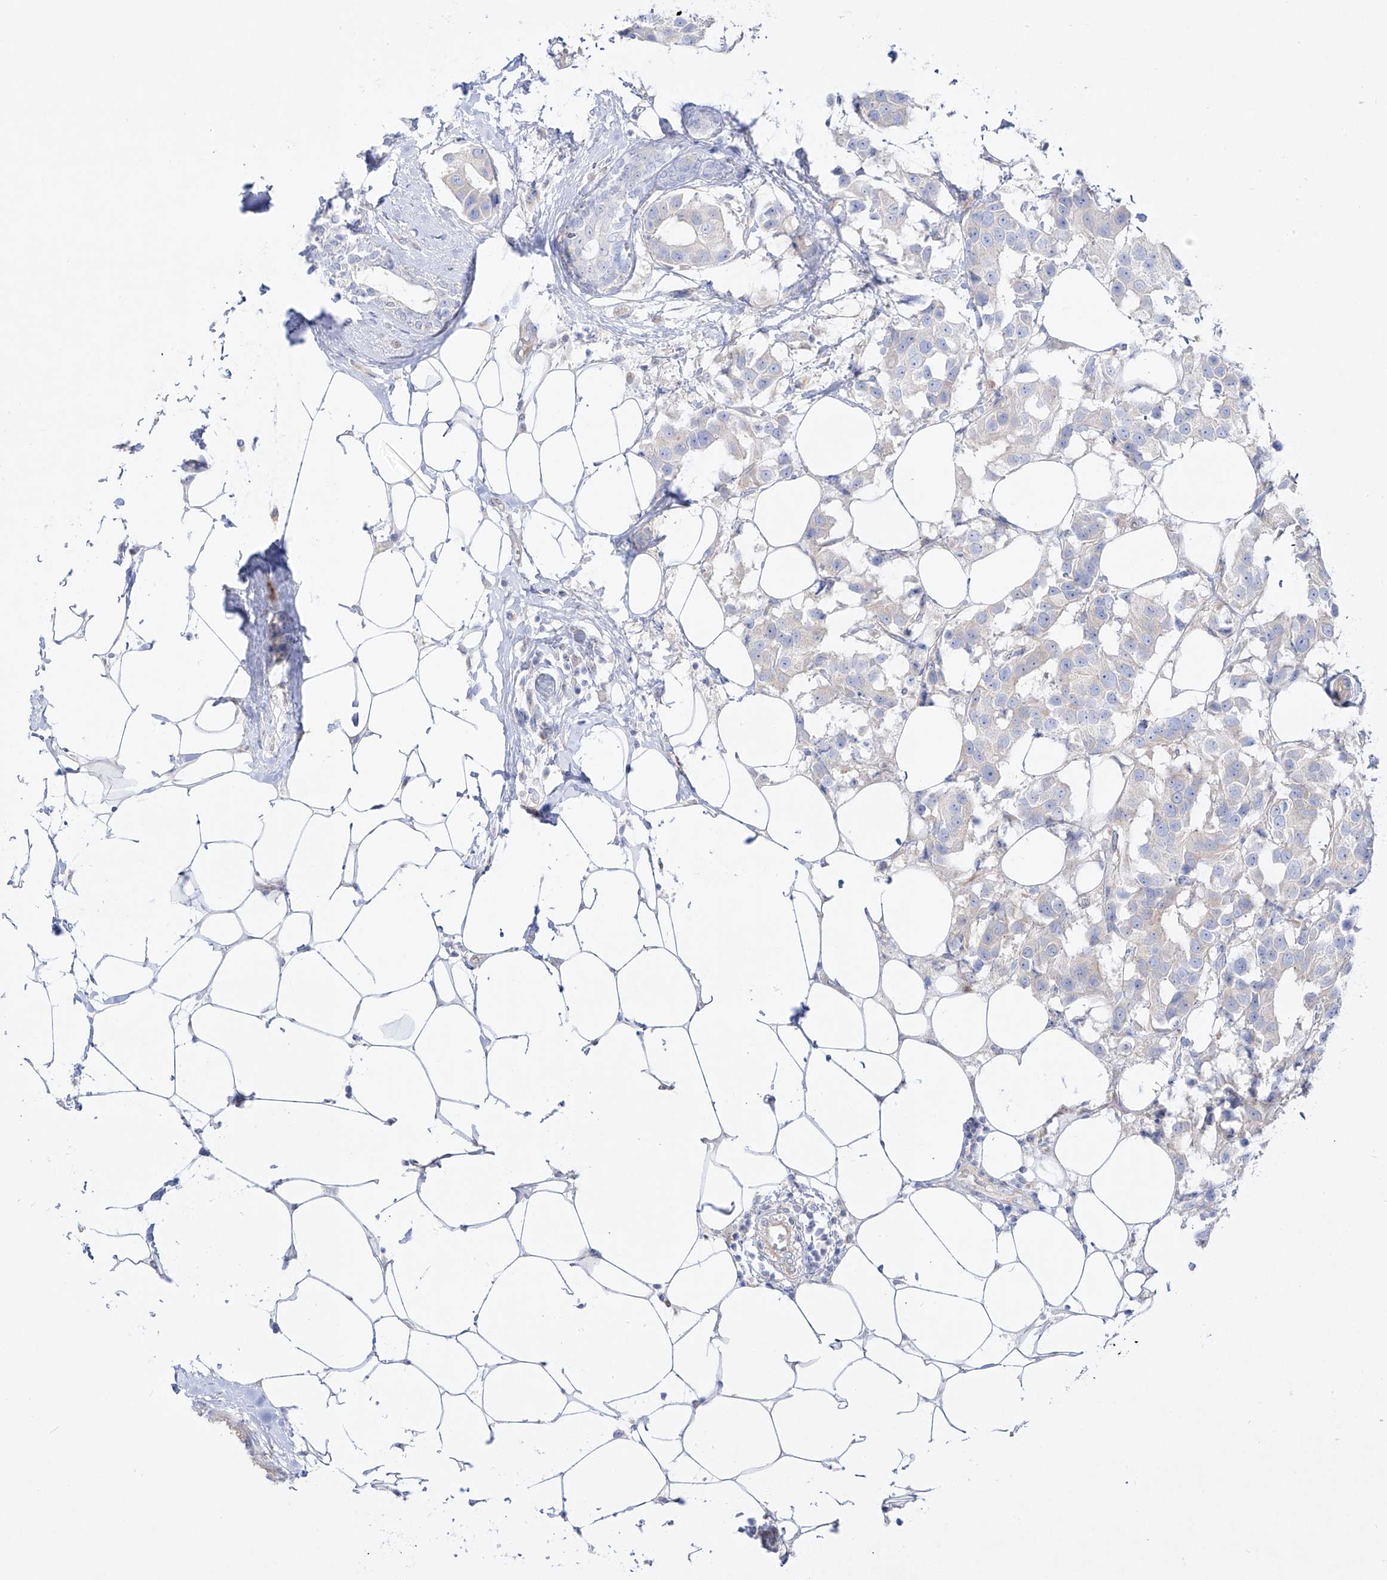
{"staining": {"intensity": "negative", "quantity": "none", "location": "none"}, "tissue": "breast cancer", "cell_type": "Tumor cells", "image_type": "cancer", "snomed": [{"axis": "morphology", "description": "Normal tissue, NOS"}, {"axis": "morphology", "description": "Duct carcinoma"}, {"axis": "topography", "description": "Breast"}], "caption": "Tumor cells are negative for brown protein staining in breast intraductal carcinoma.", "gene": "YKT6", "patient": {"sex": "female", "age": 39}}